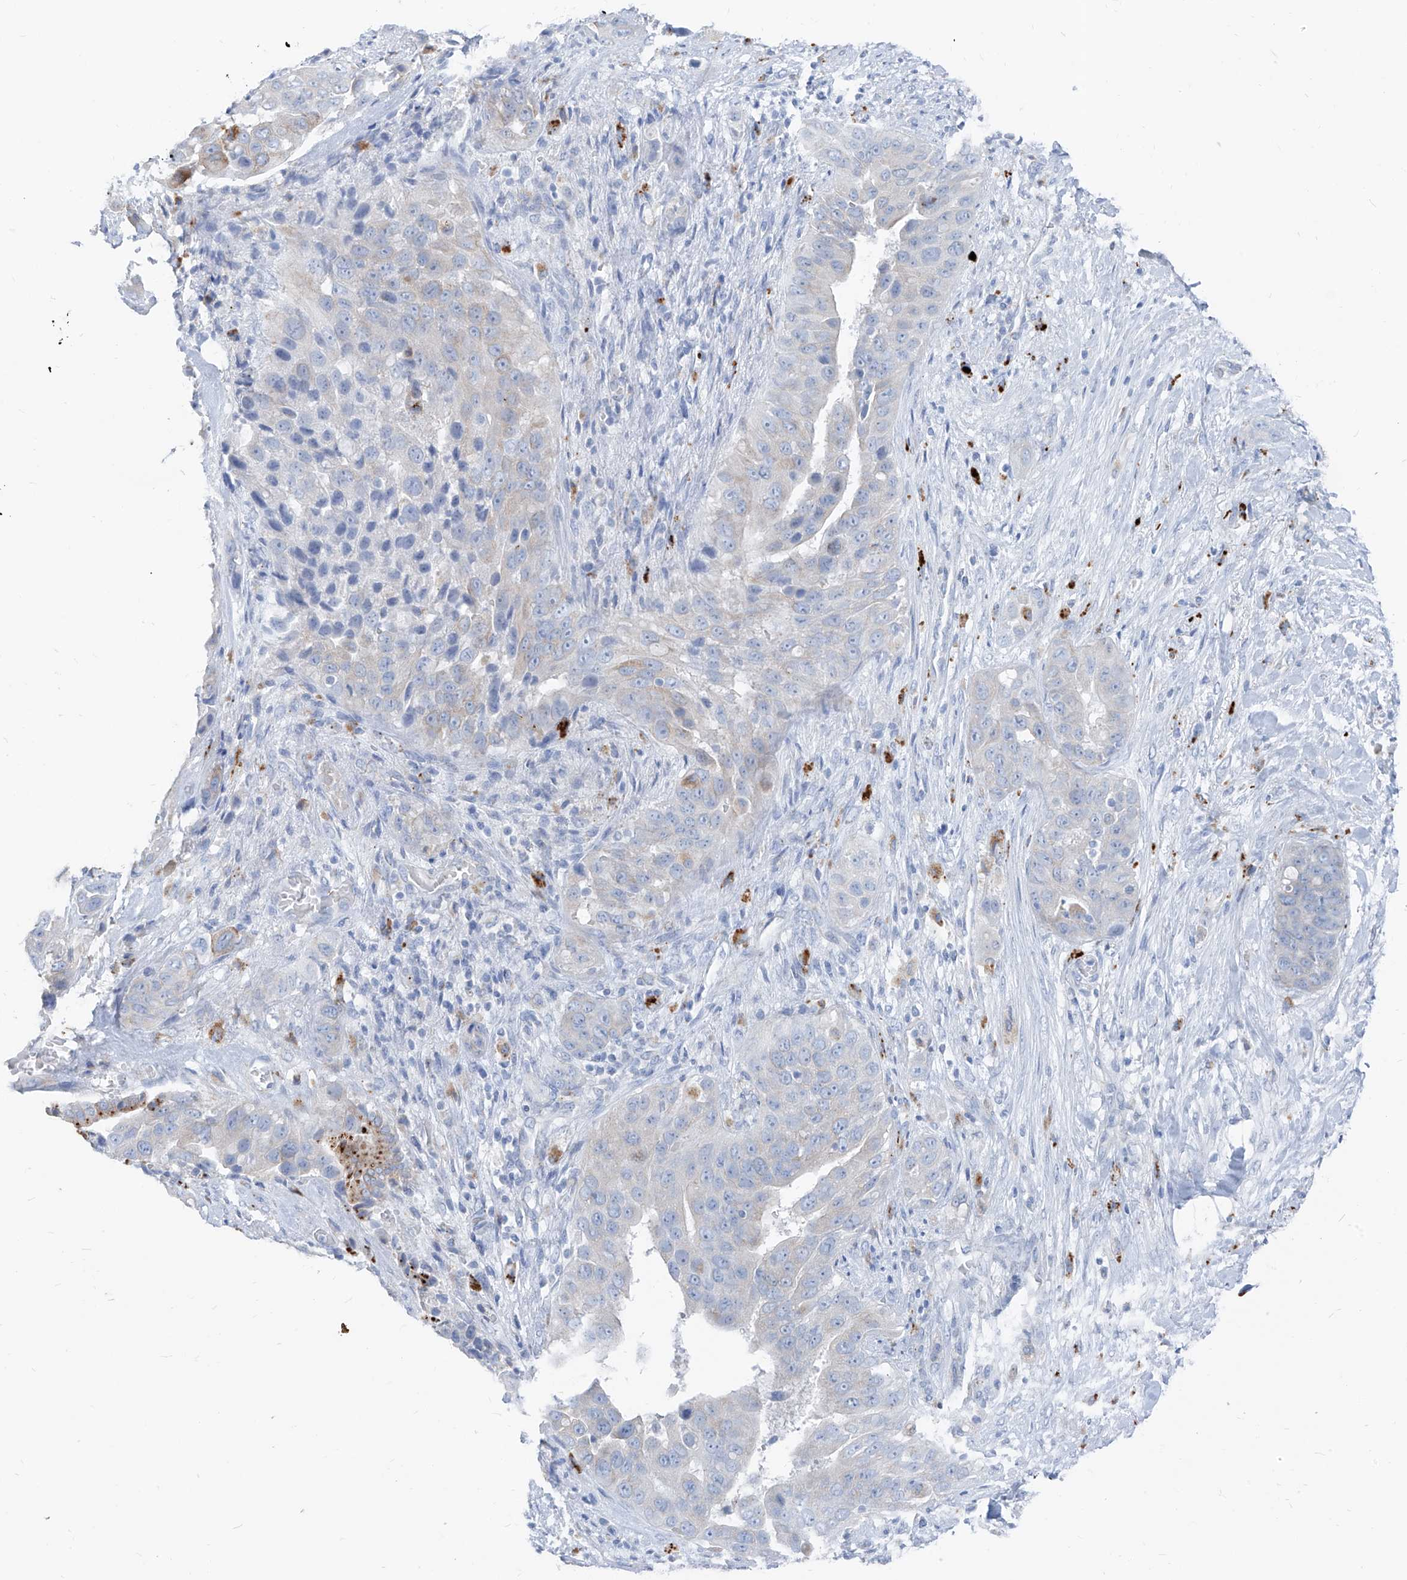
{"staining": {"intensity": "negative", "quantity": "none", "location": "none"}, "tissue": "liver cancer", "cell_type": "Tumor cells", "image_type": "cancer", "snomed": [{"axis": "morphology", "description": "Cholangiocarcinoma"}, {"axis": "topography", "description": "Liver"}], "caption": "Image shows no significant protein positivity in tumor cells of liver cancer (cholangiocarcinoma).", "gene": "GPR137C", "patient": {"sex": "female", "age": 52}}